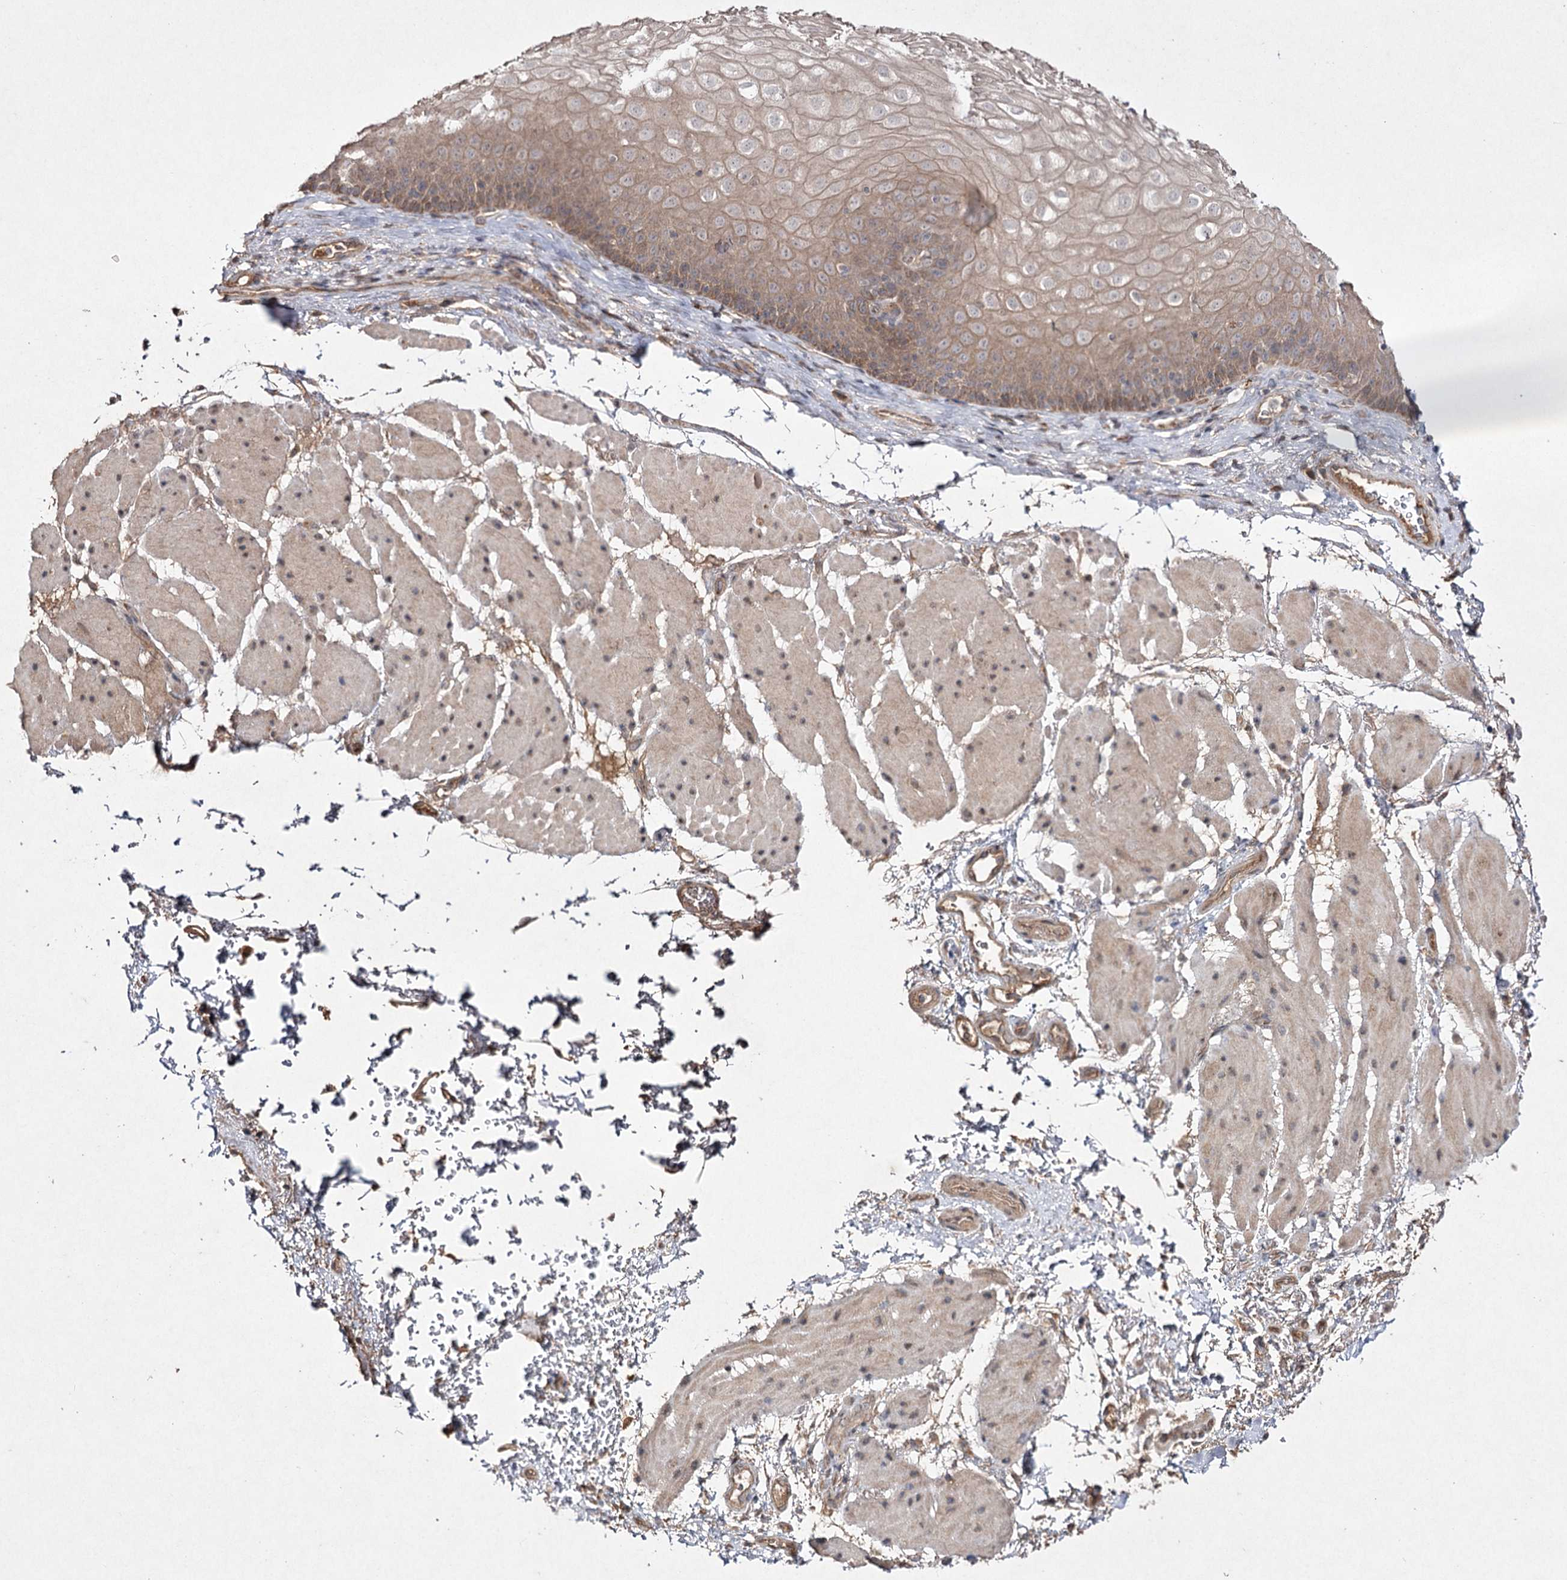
{"staining": {"intensity": "moderate", "quantity": ">75%", "location": "cytoplasmic/membranous"}, "tissue": "esophagus", "cell_type": "Squamous epithelial cells", "image_type": "normal", "snomed": [{"axis": "morphology", "description": "Normal tissue, NOS"}, {"axis": "topography", "description": "Esophagus"}], "caption": "DAB (3,3'-diaminobenzidine) immunohistochemical staining of benign esophagus shows moderate cytoplasmic/membranous protein staining in approximately >75% of squamous epithelial cells.", "gene": "FANCL", "patient": {"sex": "female", "age": 66}}